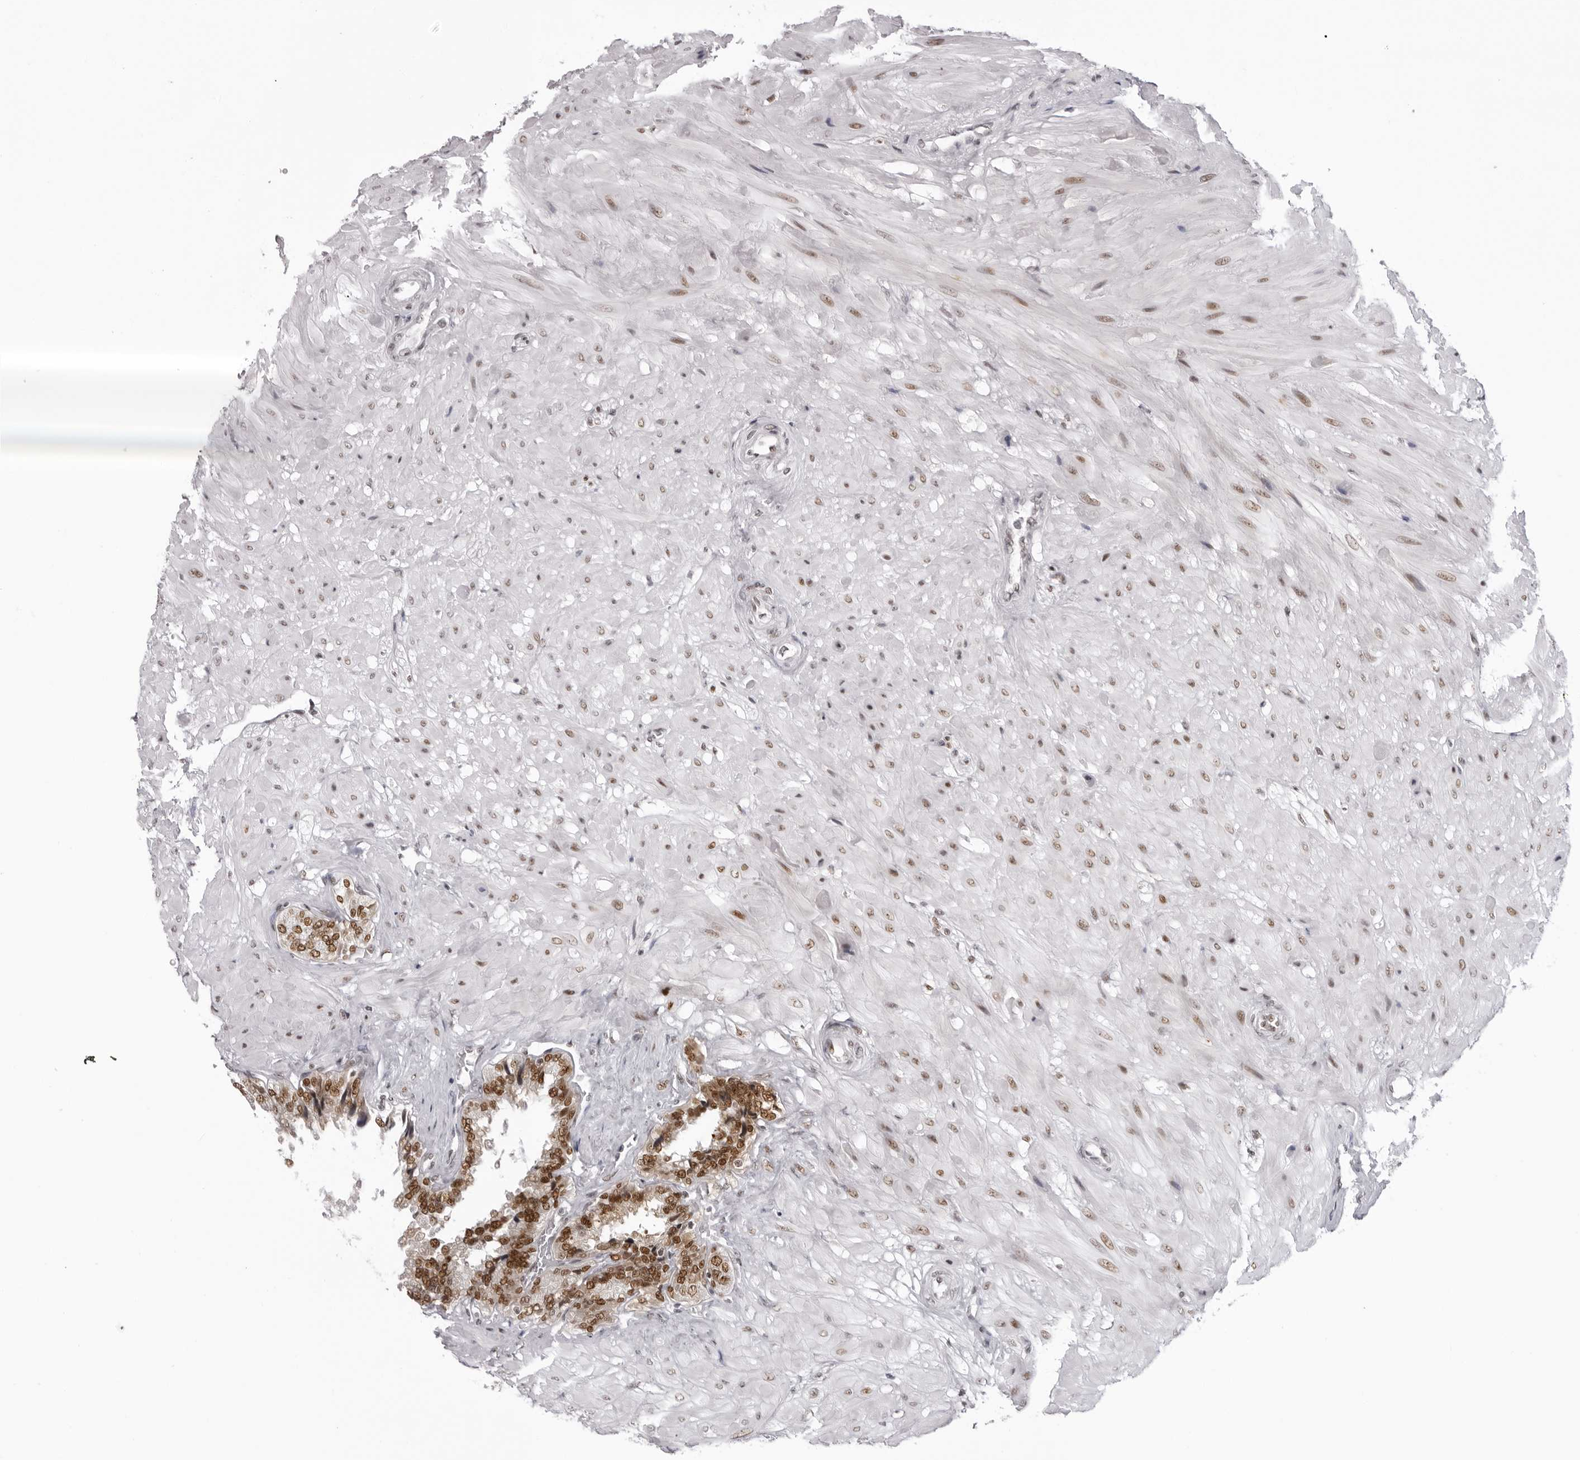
{"staining": {"intensity": "strong", "quantity": ">75%", "location": "nuclear"}, "tissue": "seminal vesicle", "cell_type": "Glandular cells", "image_type": "normal", "snomed": [{"axis": "morphology", "description": "Normal tissue, NOS"}, {"axis": "topography", "description": "Seminal veicle"}], "caption": "DAB immunohistochemical staining of normal seminal vesicle shows strong nuclear protein staining in approximately >75% of glandular cells. The protein of interest is stained brown, and the nuclei are stained in blue (DAB (3,3'-diaminobenzidine) IHC with brightfield microscopy, high magnification).", "gene": "HEXIM2", "patient": {"sex": "male", "age": 46}}